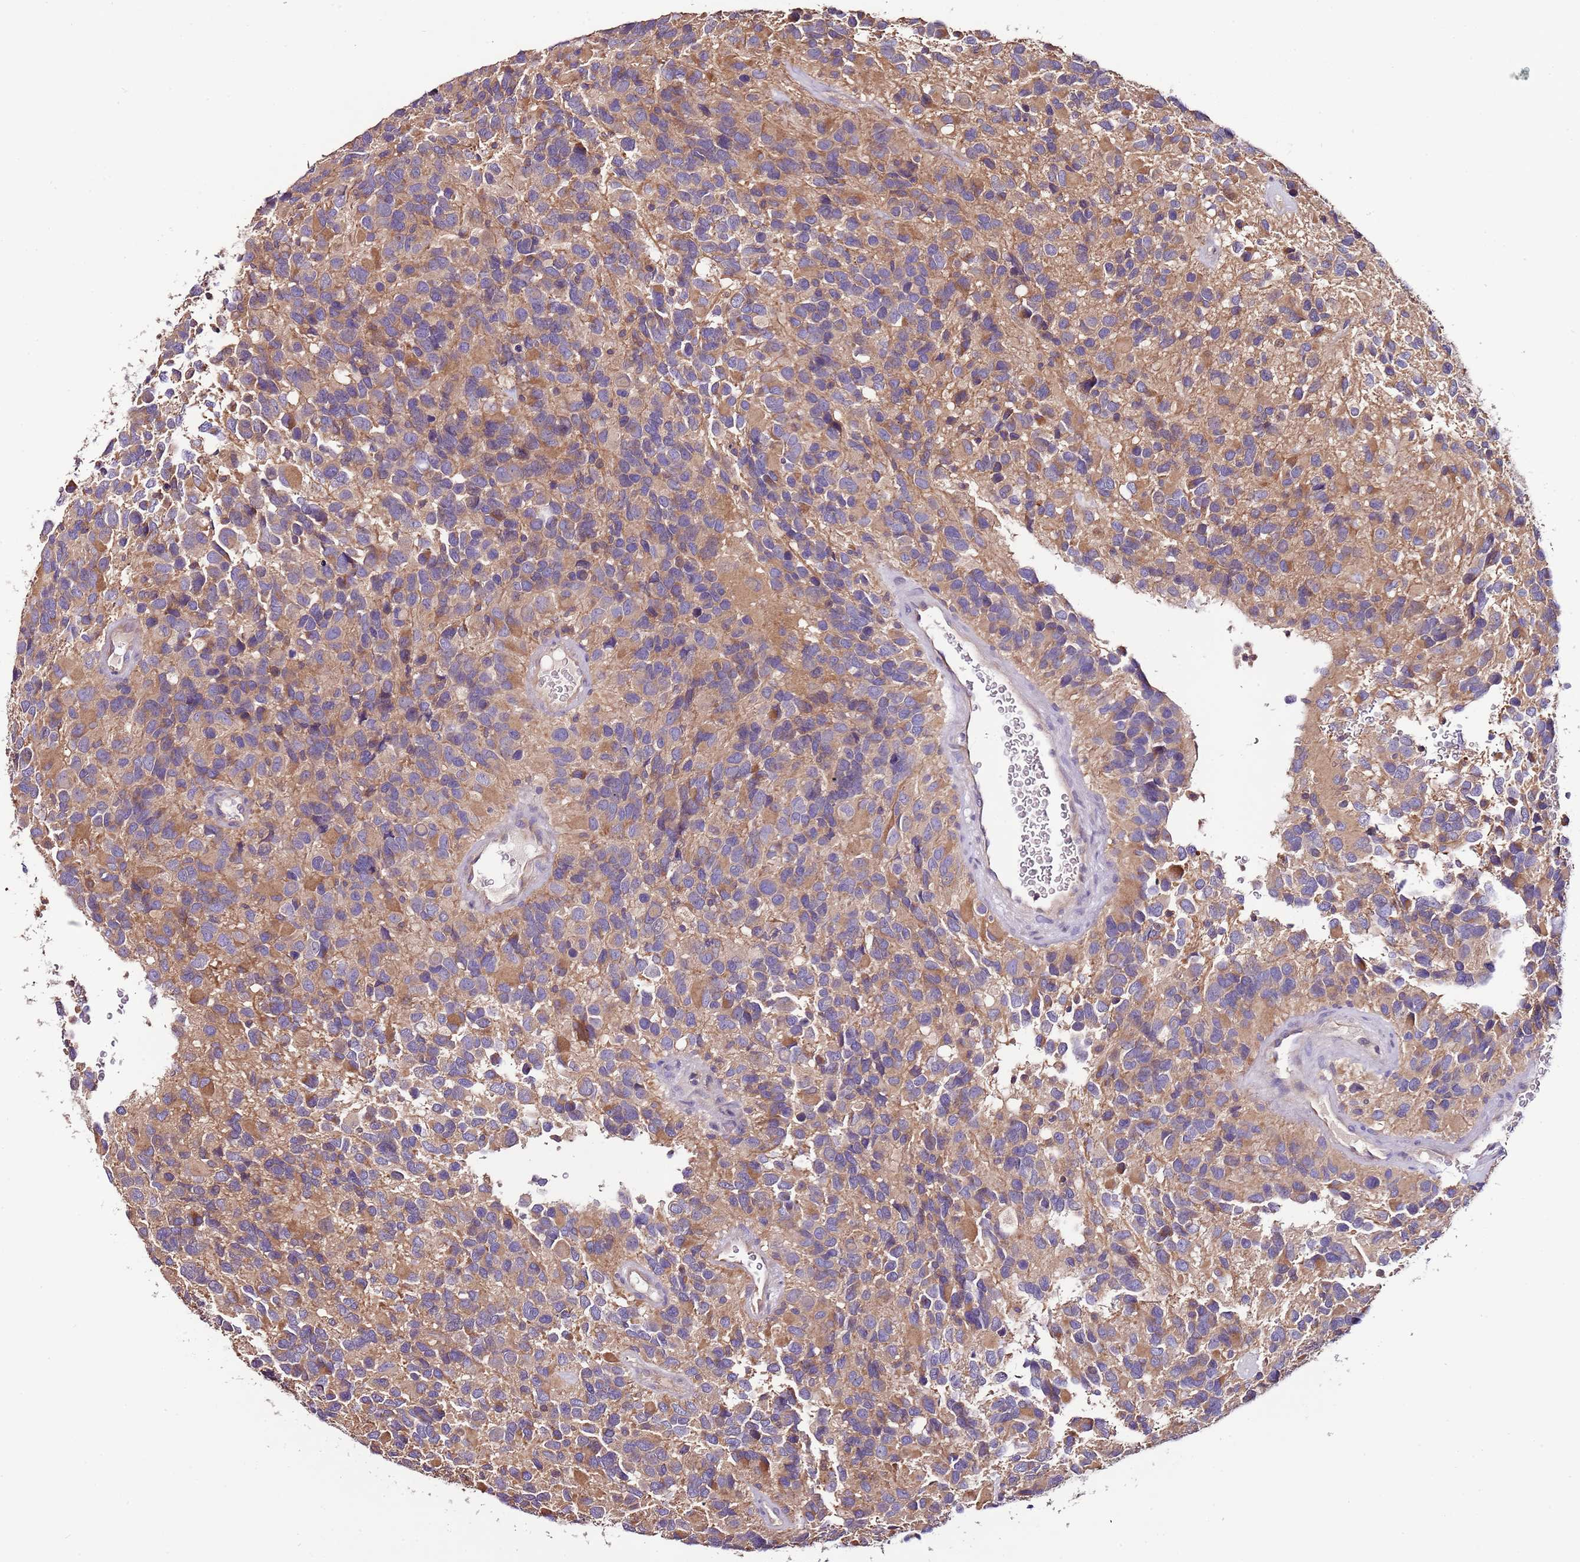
{"staining": {"intensity": "weak", "quantity": "25%-75%", "location": "cytoplasmic/membranous"}, "tissue": "glioma", "cell_type": "Tumor cells", "image_type": "cancer", "snomed": [{"axis": "morphology", "description": "Glioma, malignant, High grade"}, {"axis": "topography", "description": "Brain"}], "caption": "Immunohistochemical staining of glioma shows weak cytoplasmic/membranous protein staining in about 25%-75% of tumor cells.", "gene": "IGIP", "patient": {"sex": "male", "age": 77}}